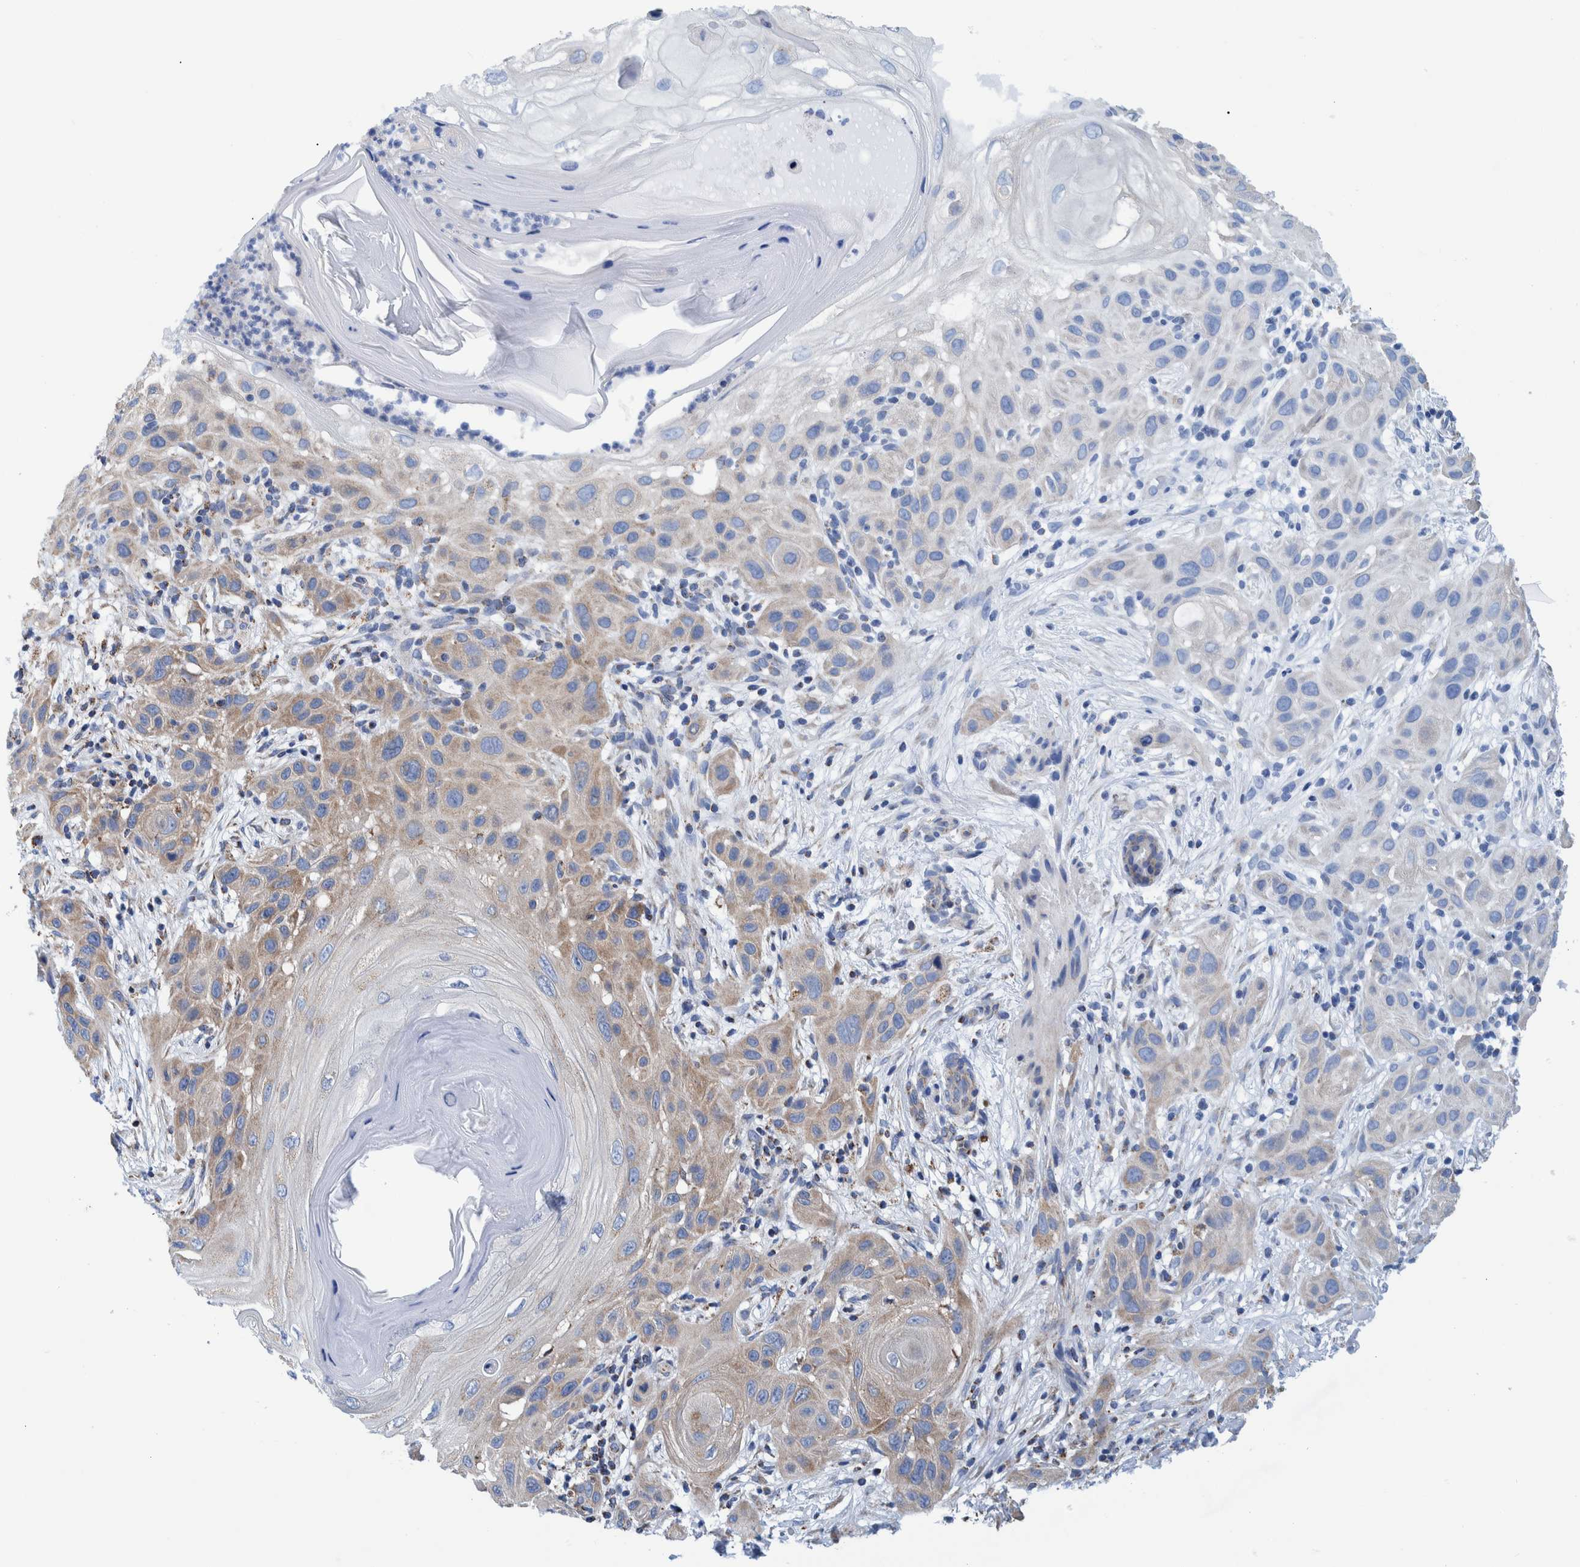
{"staining": {"intensity": "moderate", "quantity": "<25%", "location": "cytoplasmic/membranous"}, "tissue": "skin cancer", "cell_type": "Tumor cells", "image_type": "cancer", "snomed": [{"axis": "morphology", "description": "Squamous cell carcinoma, NOS"}, {"axis": "topography", "description": "Skin"}], "caption": "Brown immunohistochemical staining in human skin cancer (squamous cell carcinoma) exhibits moderate cytoplasmic/membranous staining in about <25% of tumor cells.", "gene": "BZW2", "patient": {"sex": "female", "age": 96}}